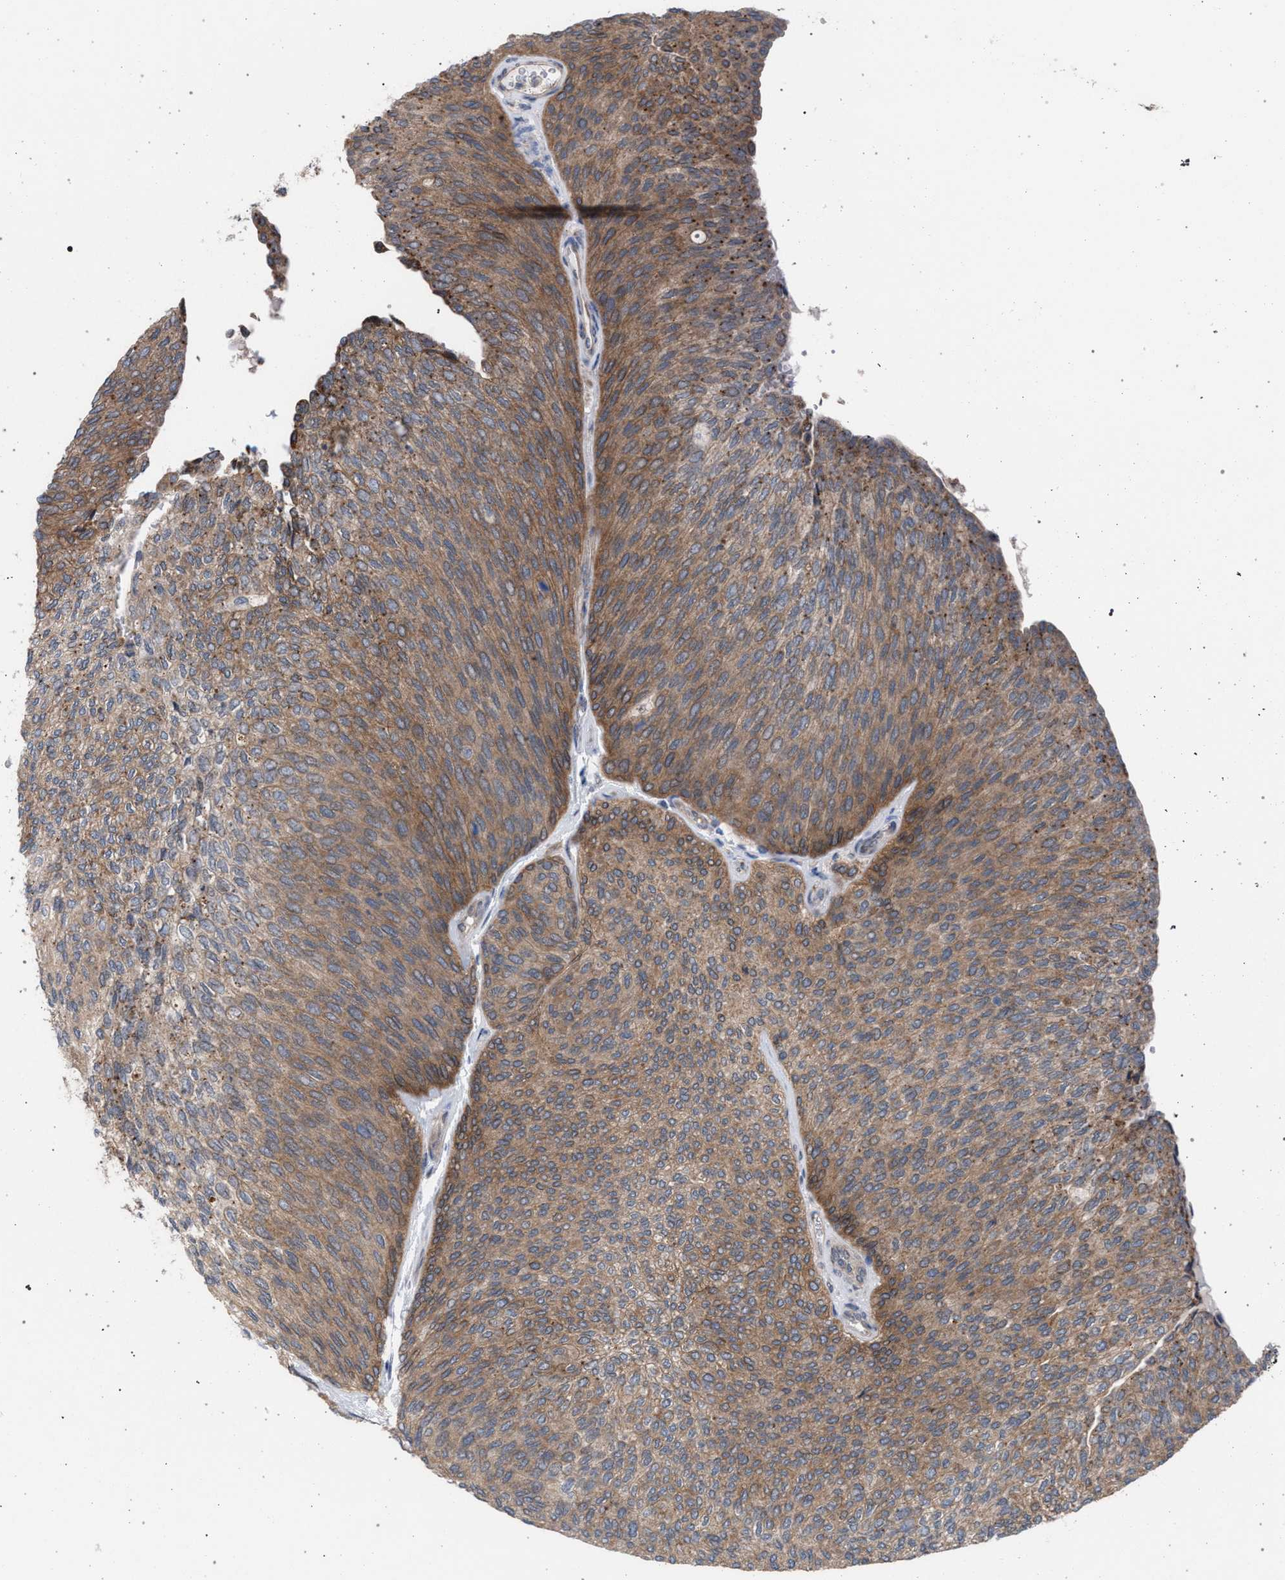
{"staining": {"intensity": "moderate", "quantity": ">75%", "location": "cytoplasmic/membranous"}, "tissue": "urothelial cancer", "cell_type": "Tumor cells", "image_type": "cancer", "snomed": [{"axis": "morphology", "description": "Urothelial carcinoma, Low grade"}, {"axis": "topography", "description": "Urinary bladder"}], "caption": "Immunohistochemical staining of human low-grade urothelial carcinoma reveals medium levels of moderate cytoplasmic/membranous protein positivity in approximately >75% of tumor cells. (Brightfield microscopy of DAB IHC at high magnification).", "gene": "ARPC5L", "patient": {"sex": "female", "age": 79}}